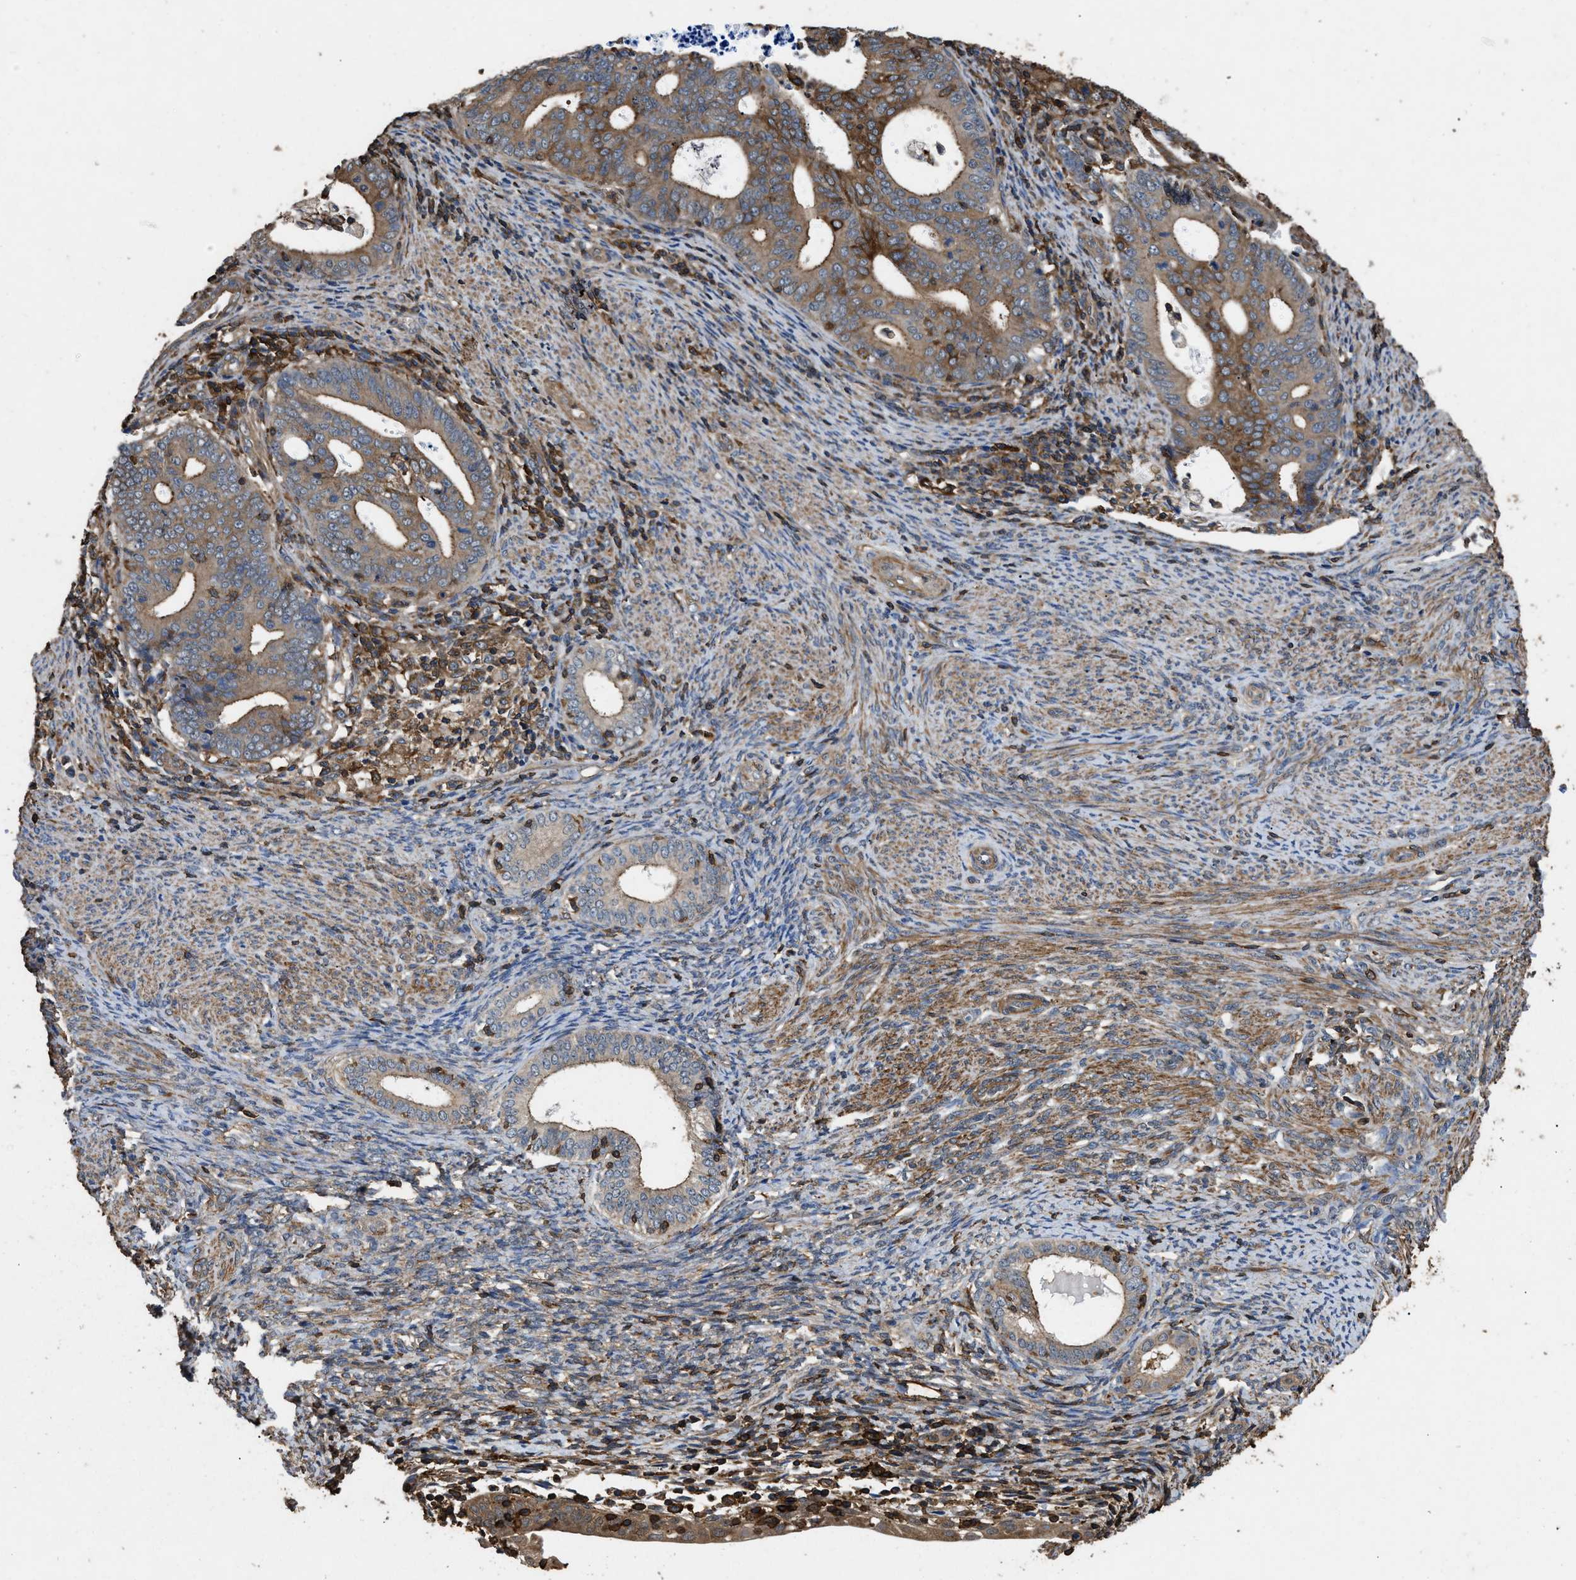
{"staining": {"intensity": "moderate", "quantity": ">75%", "location": "cytoplasmic/membranous"}, "tissue": "endometrial cancer", "cell_type": "Tumor cells", "image_type": "cancer", "snomed": [{"axis": "morphology", "description": "Adenocarcinoma, NOS"}, {"axis": "topography", "description": "Uterus"}], "caption": "Moderate cytoplasmic/membranous positivity is seen in about >75% of tumor cells in endometrial cancer (adenocarcinoma).", "gene": "LINGO2", "patient": {"sex": "female", "age": 83}}